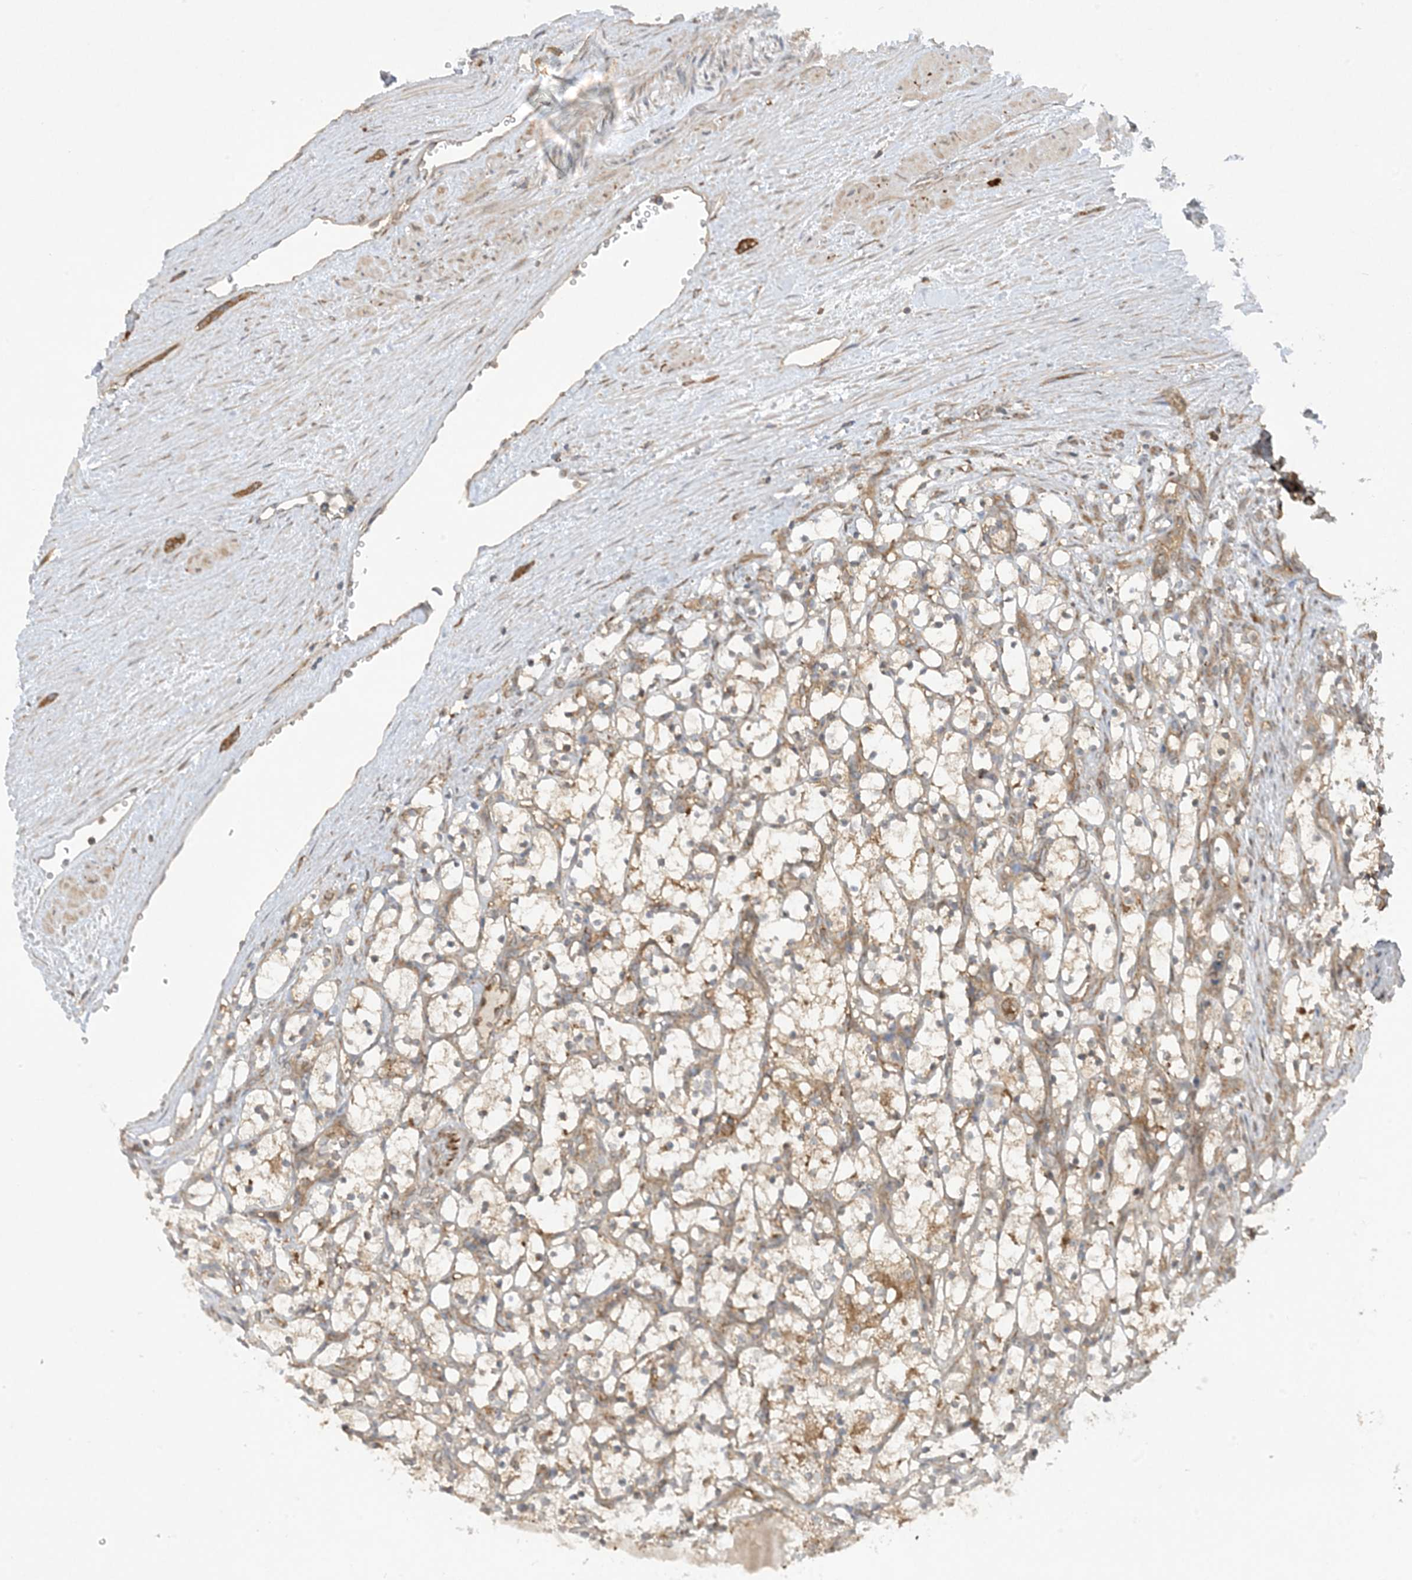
{"staining": {"intensity": "weak", "quantity": "25%-75%", "location": "cytoplasmic/membranous"}, "tissue": "renal cancer", "cell_type": "Tumor cells", "image_type": "cancer", "snomed": [{"axis": "morphology", "description": "Adenocarcinoma, NOS"}, {"axis": "topography", "description": "Kidney"}], "caption": "This is an image of immunohistochemistry staining of renal adenocarcinoma, which shows weak expression in the cytoplasmic/membranous of tumor cells.", "gene": "STAM2", "patient": {"sex": "female", "age": 69}}